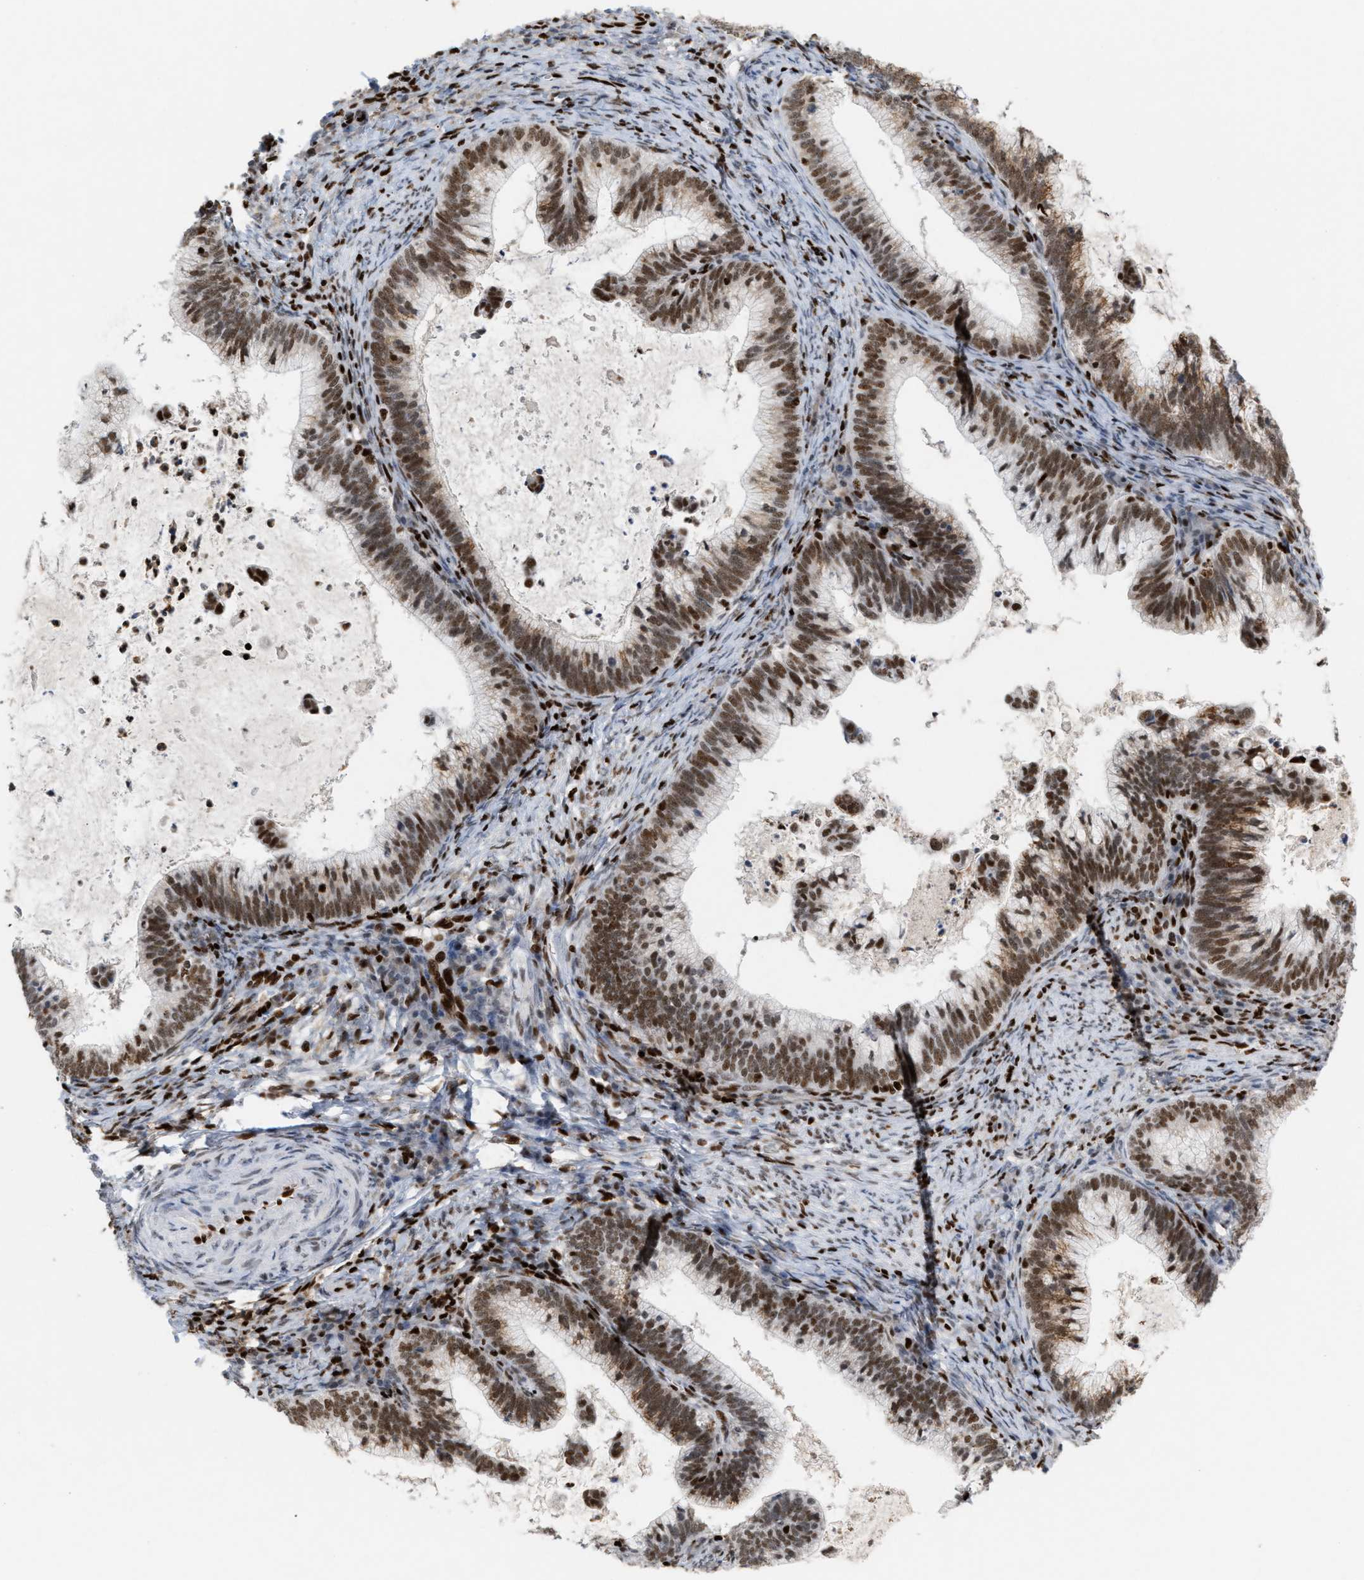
{"staining": {"intensity": "moderate", "quantity": ">75%", "location": "nuclear"}, "tissue": "cervical cancer", "cell_type": "Tumor cells", "image_type": "cancer", "snomed": [{"axis": "morphology", "description": "Adenocarcinoma, NOS"}, {"axis": "topography", "description": "Cervix"}], "caption": "Approximately >75% of tumor cells in human cervical cancer (adenocarcinoma) exhibit moderate nuclear protein positivity as visualized by brown immunohistochemical staining.", "gene": "RNASEK-C17orf49", "patient": {"sex": "female", "age": 36}}